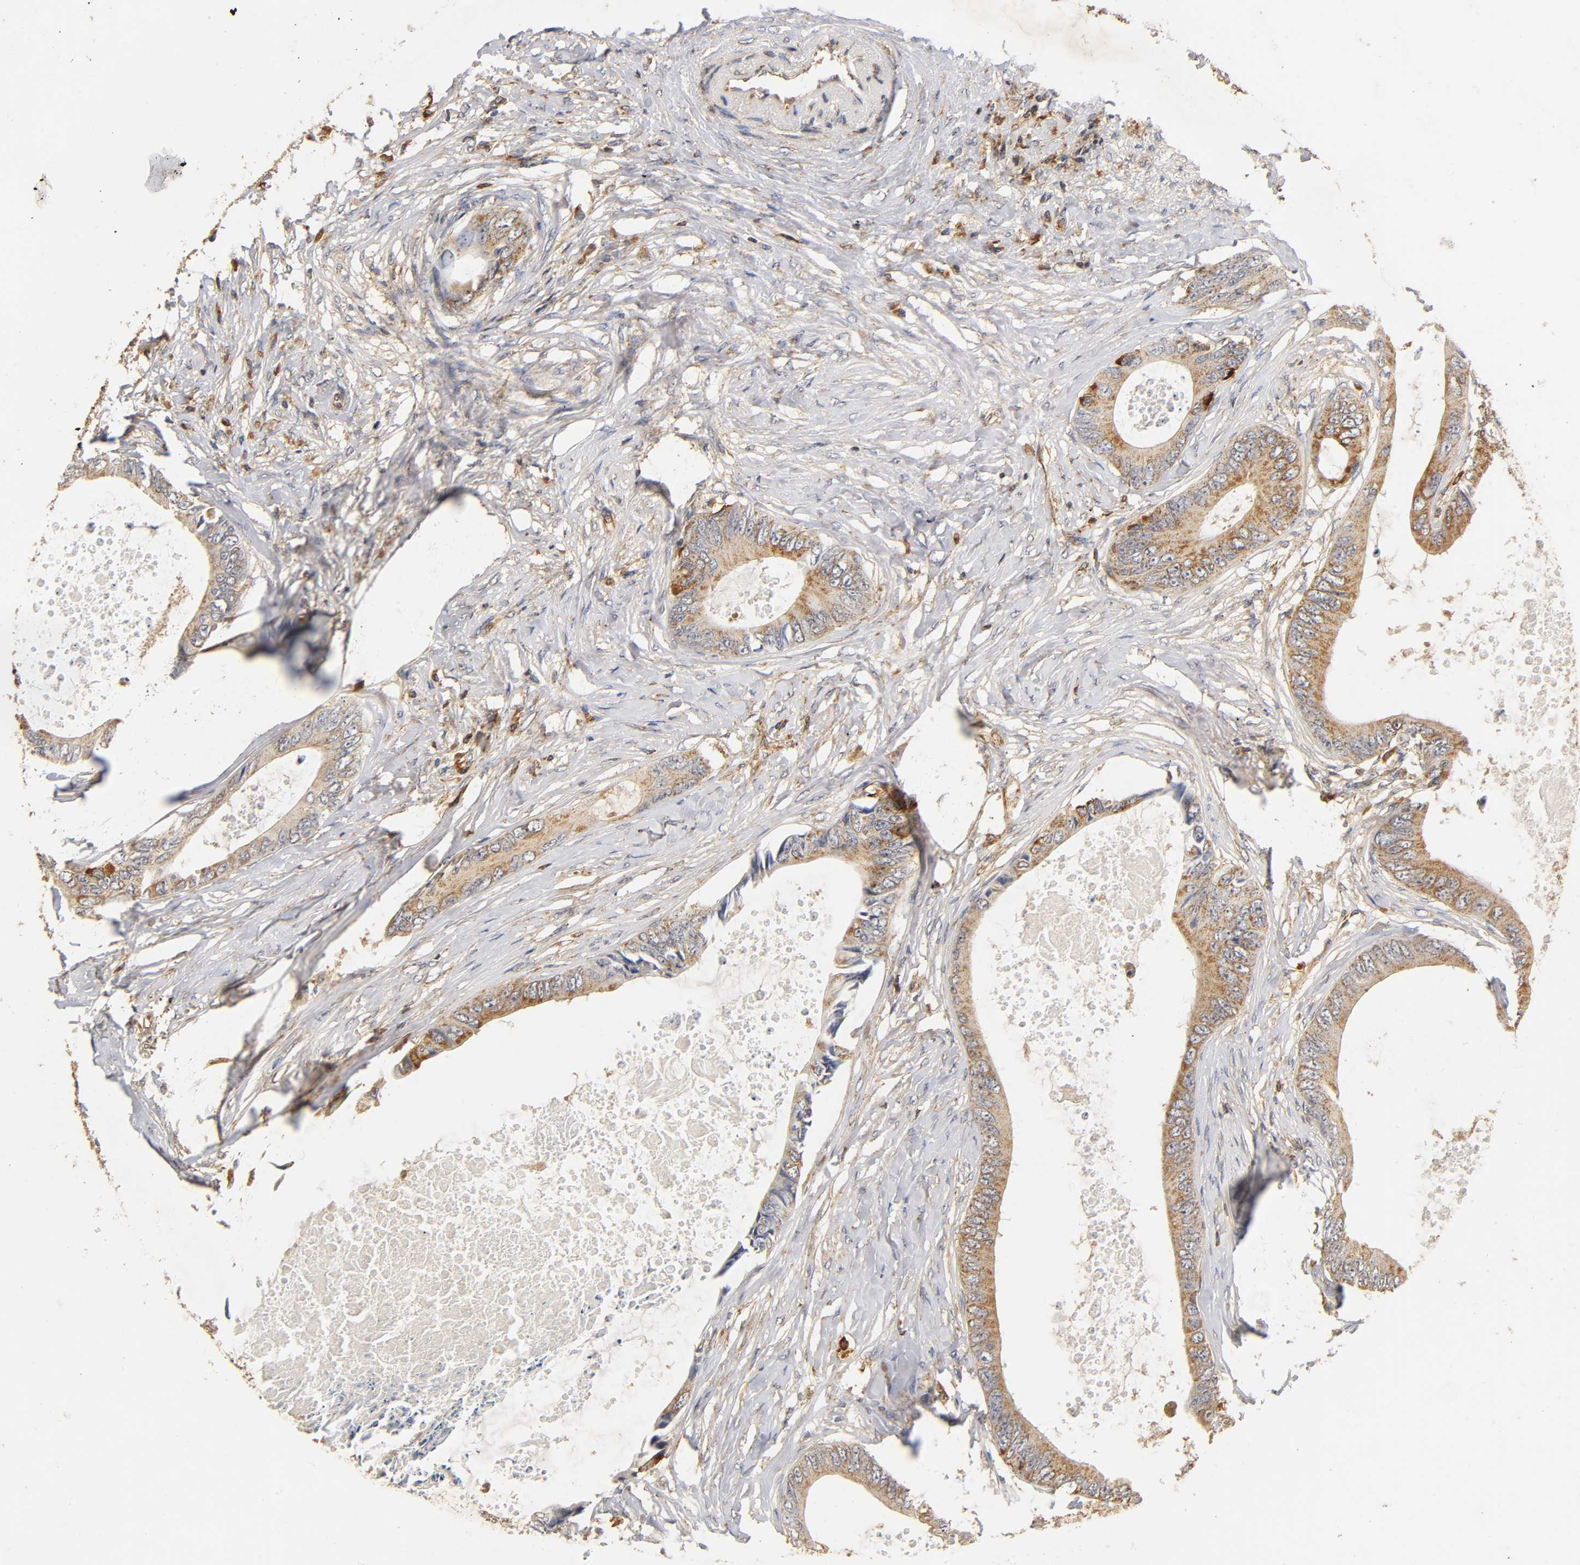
{"staining": {"intensity": "moderate", "quantity": ">75%", "location": "cytoplasmic/membranous"}, "tissue": "colorectal cancer", "cell_type": "Tumor cells", "image_type": "cancer", "snomed": [{"axis": "morphology", "description": "Normal tissue, NOS"}, {"axis": "morphology", "description": "Adenocarcinoma, NOS"}, {"axis": "topography", "description": "Rectum"}, {"axis": "topography", "description": "Peripheral nerve tissue"}], "caption": "Immunohistochemistry (IHC) (DAB (3,3'-diaminobenzidine)) staining of human colorectal adenocarcinoma displays moderate cytoplasmic/membranous protein positivity in approximately >75% of tumor cells.", "gene": "SCAP", "patient": {"sex": "female", "age": 77}}